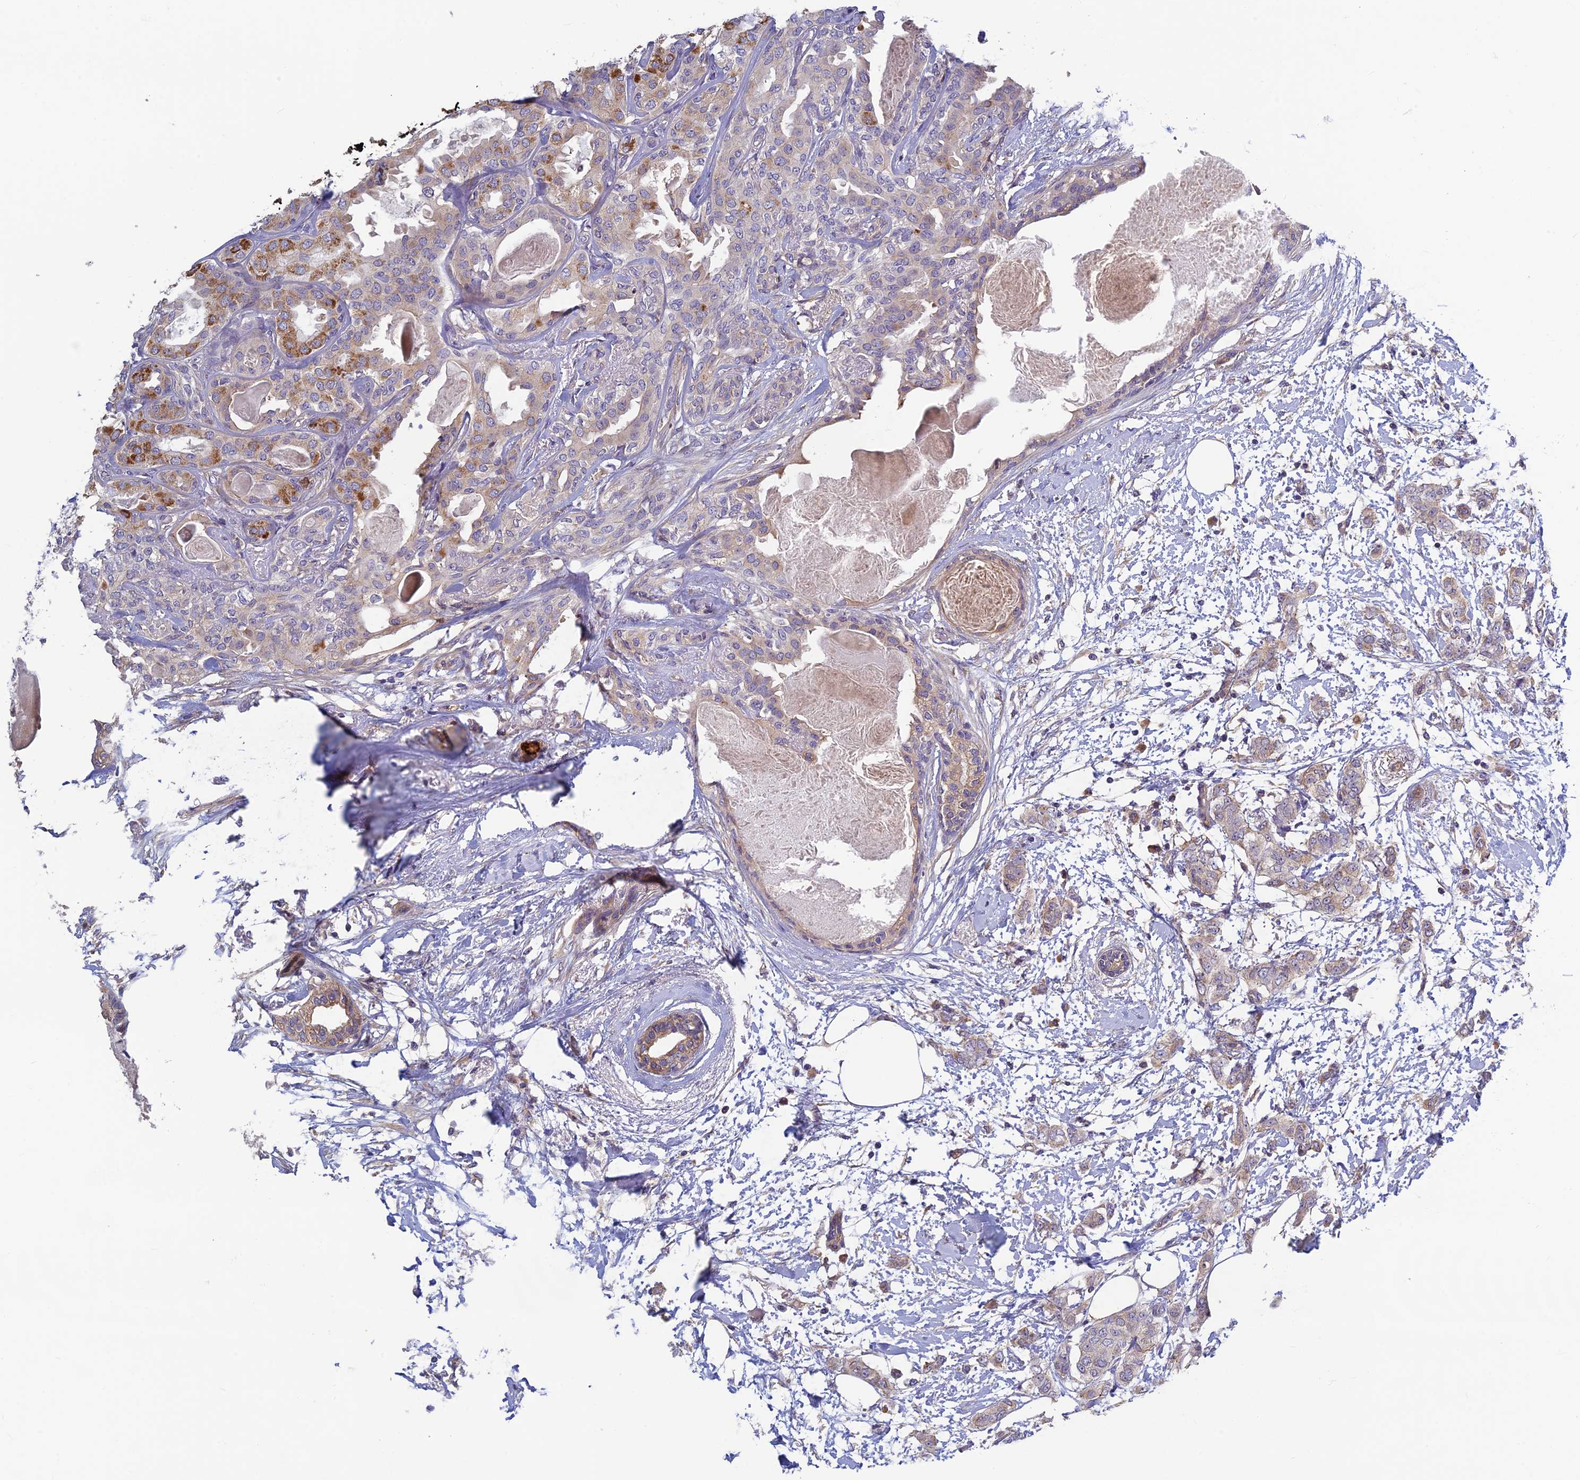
{"staining": {"intensity": "moderate", "quantity": "<25%", "location": "cytoplasmic/membranous"}, "tissue": "breast cancer", "cell_type": "Tumor cells", "image_type": "cancer", "snomed": [{"axis": "morphology", "description": "Duct carcinoma"}, {"axis": "topography", "description": "Breast"}], "caption": "A low amount of moderate cytoplasmic/membranous staining is appreciated in about <25% of tumor cells in breast invasive ductal carcinoma tissue.", "gene": "HECA", "patient": {"sex": "female", "age": 72}}